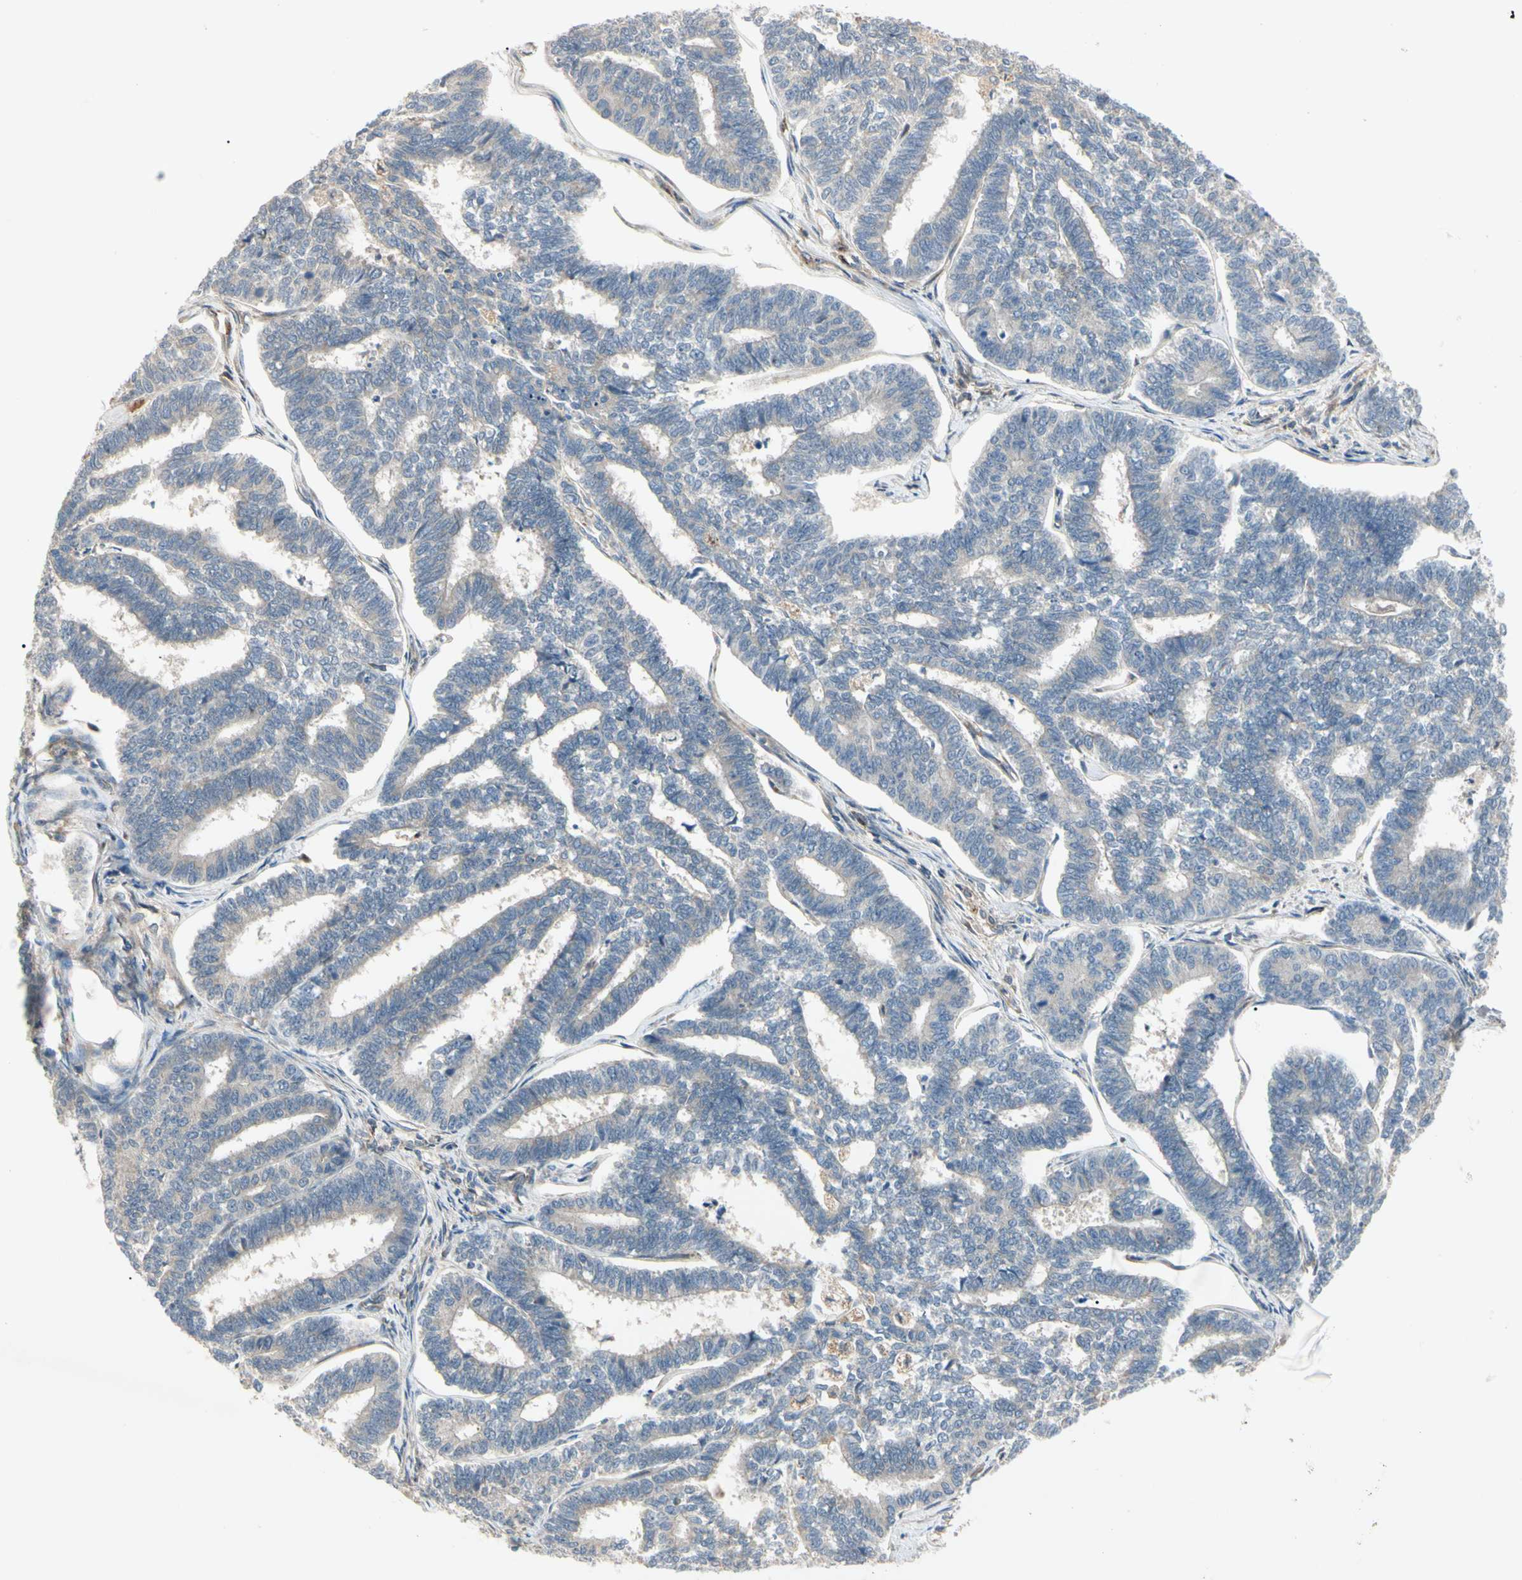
{"staining": {"intensity": "weak", "quantity": ">75%", "location": "cytoplasmic/membranous"}, "tissue": "endometrial cancer", "cell_type": "Tumor cells", "image_type": "cancer", "snomed": [{"axis": "morphology", "description": "Adenocarcinoma, NOS"}, {"axis": "topography", "description": "Endometrium"}], "caption": "Endometrial cancer (adenocarcinoma) stained with a protein marker exhibits weak staining in tumor cells.", "gene": "F2R", "patient": {"sex": "female", "age": 70}}